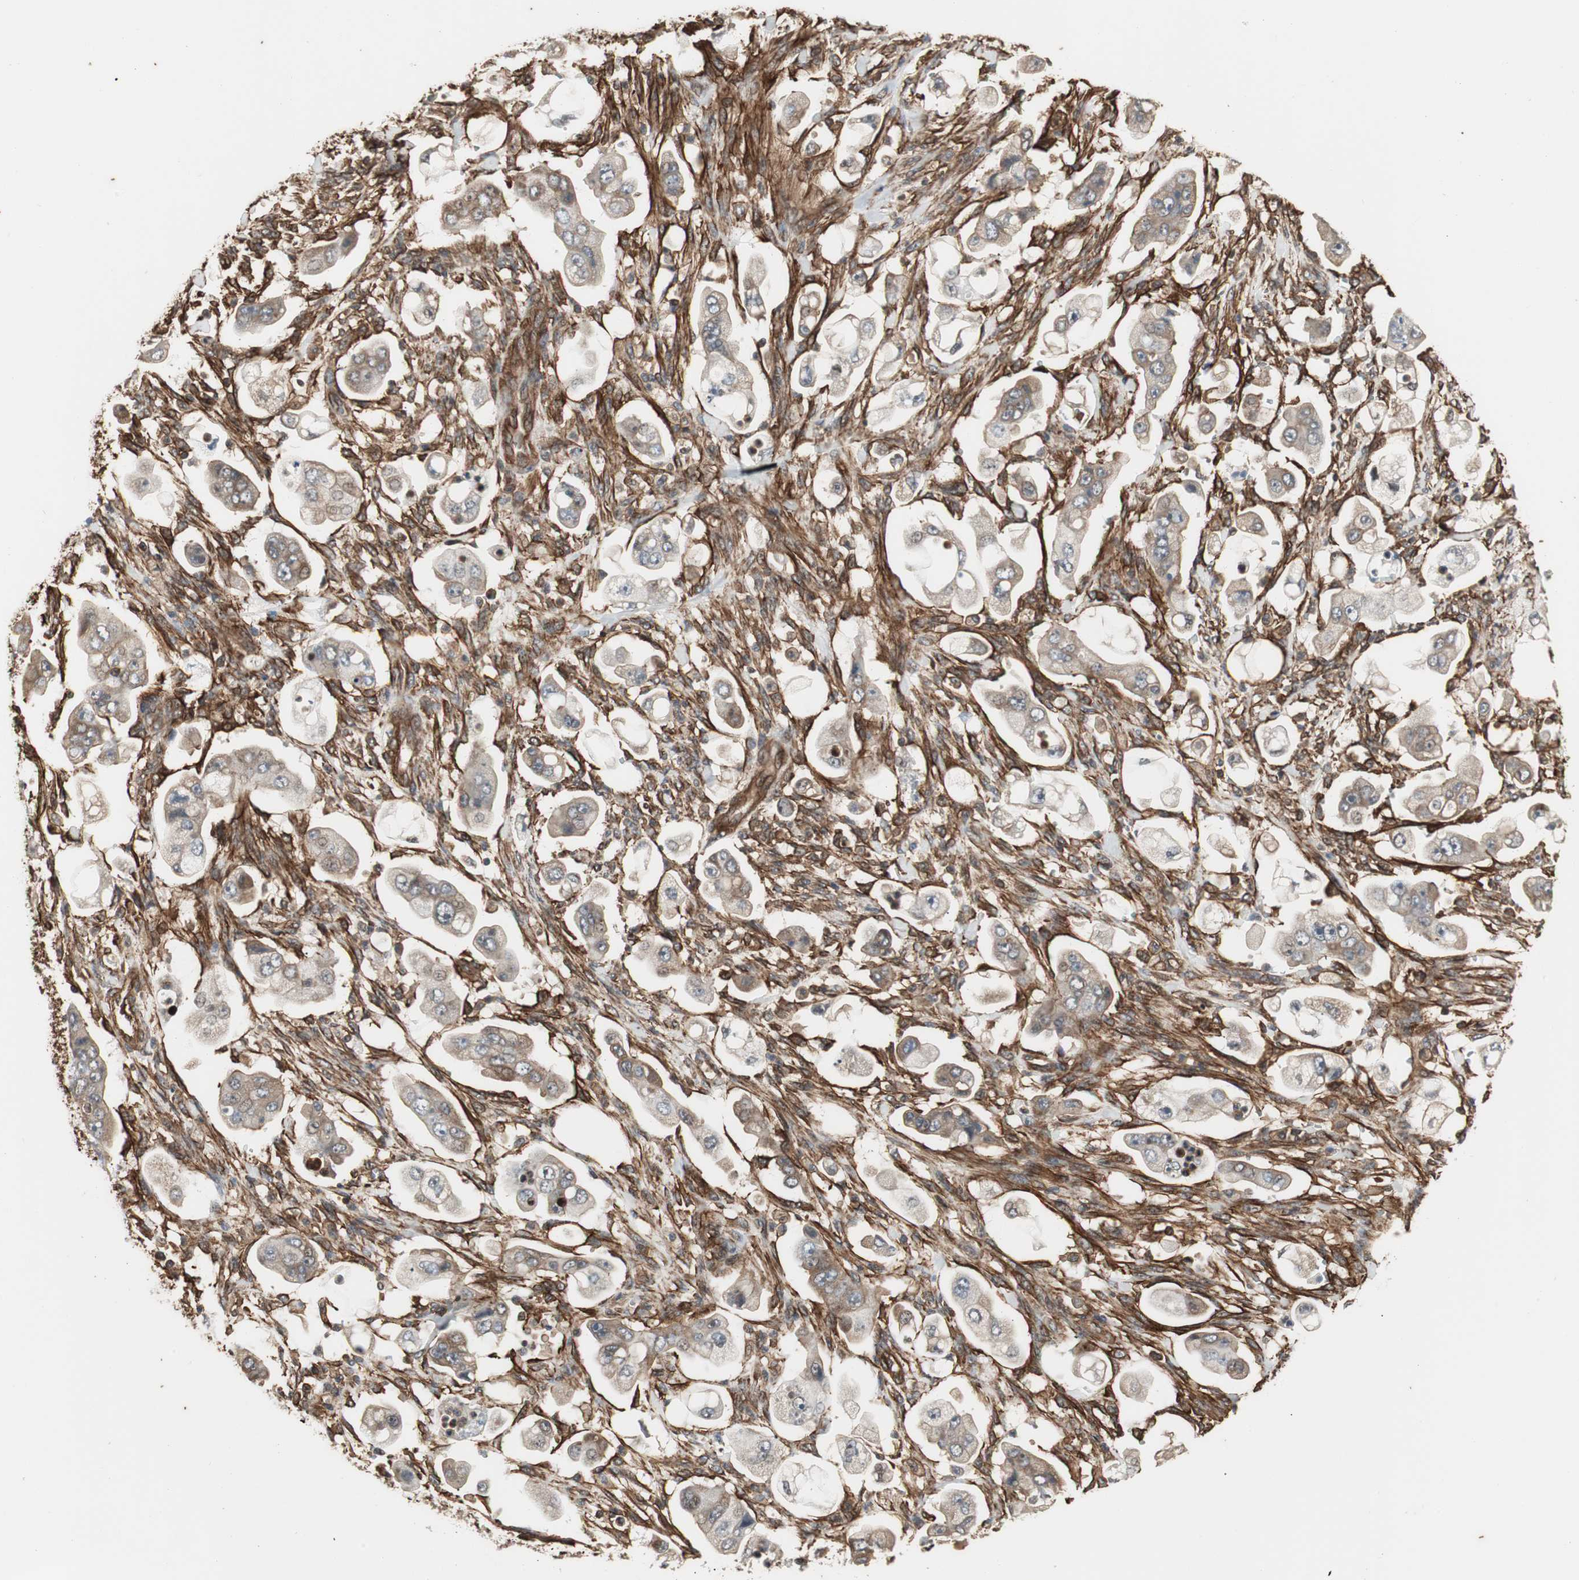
{"staining": {"intensity": "weak", "quantity": ">75%", "location": "cytoplasmic/membranous"}, "tissue": "stomach cancer", "cell_type": "Tumor cells", "image_type": "cancer", "snomed": [{"axis": "morphology", "description": "Adenocarcinoma, NOS"}, {"axis": "topography", "description": "Stomach"}], "caption": "Weak cytoplasmic/membranous positivity is identified in about >75% of tumor cells in stomach cancer.", "gene": "PTPN11", "patient": {"sex": "male", "age": 62}}